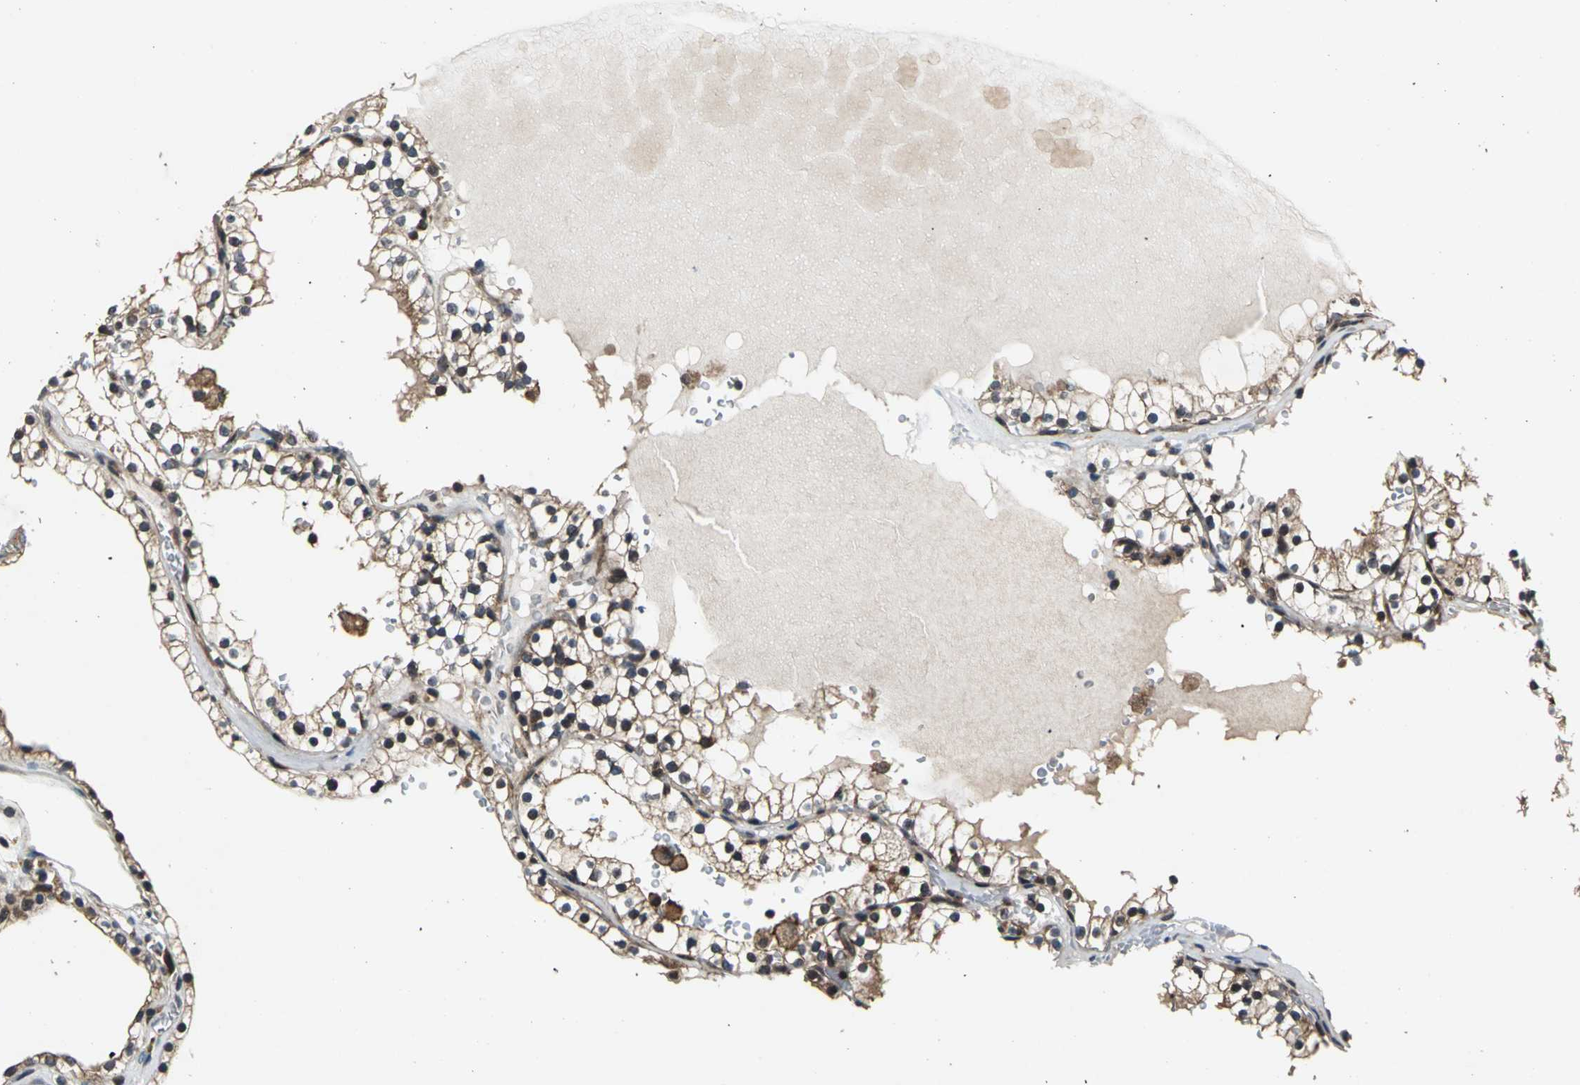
{"staining": {"intensity": "strong", "quantity": ">75%", "location": "cytoplasmic/membranous,nuclear"}, "tissue": "renal cancer", "cell_type": "Tumor cells", "image_type": "cancer", "snomed": [{"axis": "morphology", "description": "Adenocarcinoma, NOS"}, {"axis": "topography", "description": "Kidney"}], "caption": "A micrograph of renal adenocarcinoma stained for a protein demonstrates strong cytoplasmic/membranous and nuclear brown staining in tumor cells. The protein of interest is shown in brown color, while the nuclei are stained blue.", "gene": "EIF2B2", "patient": {"sex": "female", "age": 41}}